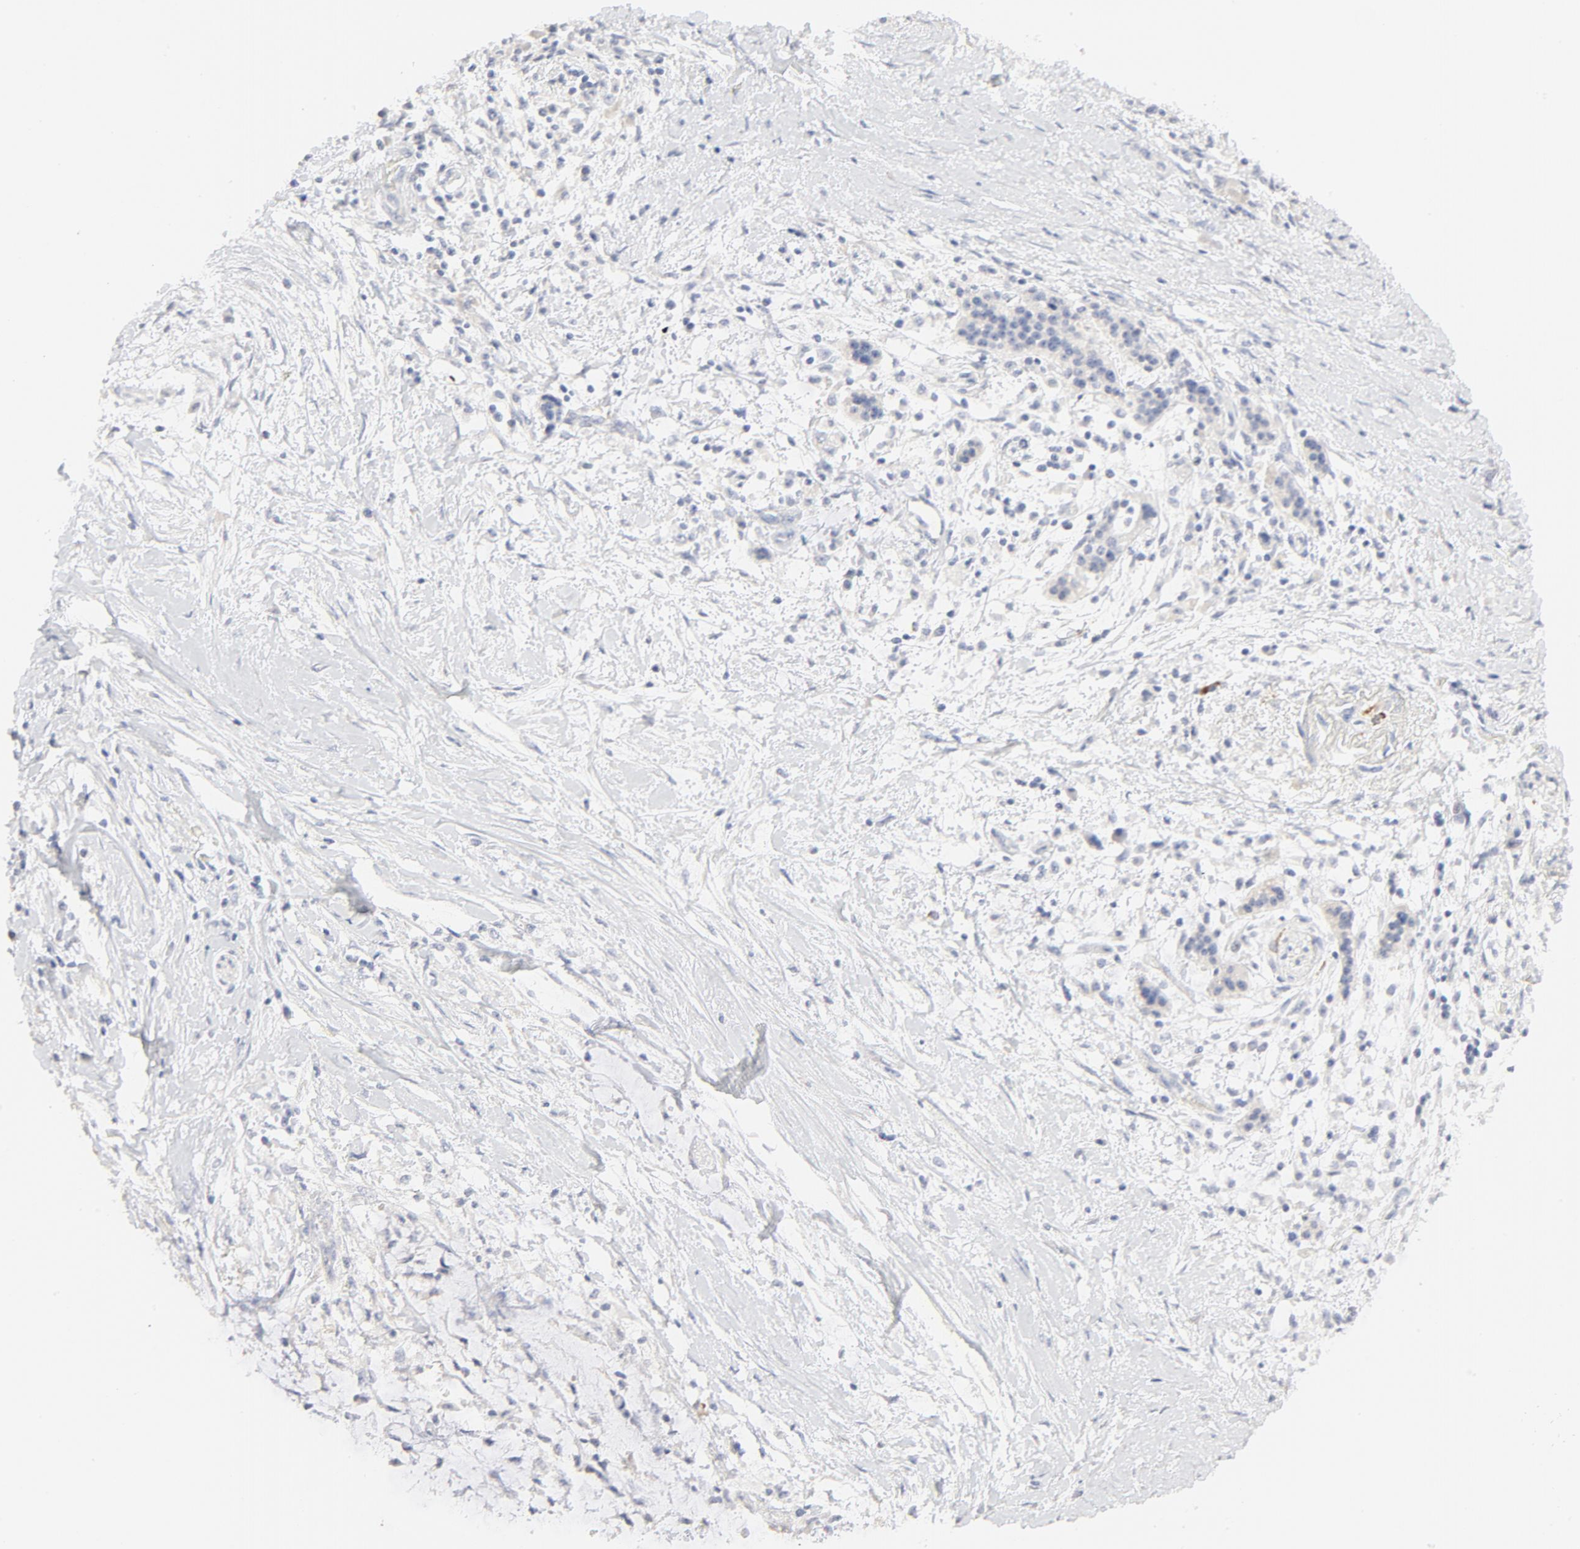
{"staining": {"intensity": "moderate", "quantity": "<25%", "location": "cytoplasmic/membranous"}, "tissue": "pancreatic cancer", "cell_type": "Tumor cells", "image_type": "cancer", "snomed": [{"axis": "morphology", "description": "Adenocarcinoma, NOS"}, {"axis": "topography", "description": "Pancreas"}], "caption": "High-magnification brightfield microscopy of pancreatic cancer stained with DAB (brown) and counterstained with hematoxylin (blue). tumor cells exhibit moderate cytoplasmic/membranous positivity is present in approximately<25% of cells.", "gene": "FCGBP", "patient": {"sex": "female", "age": 64}}